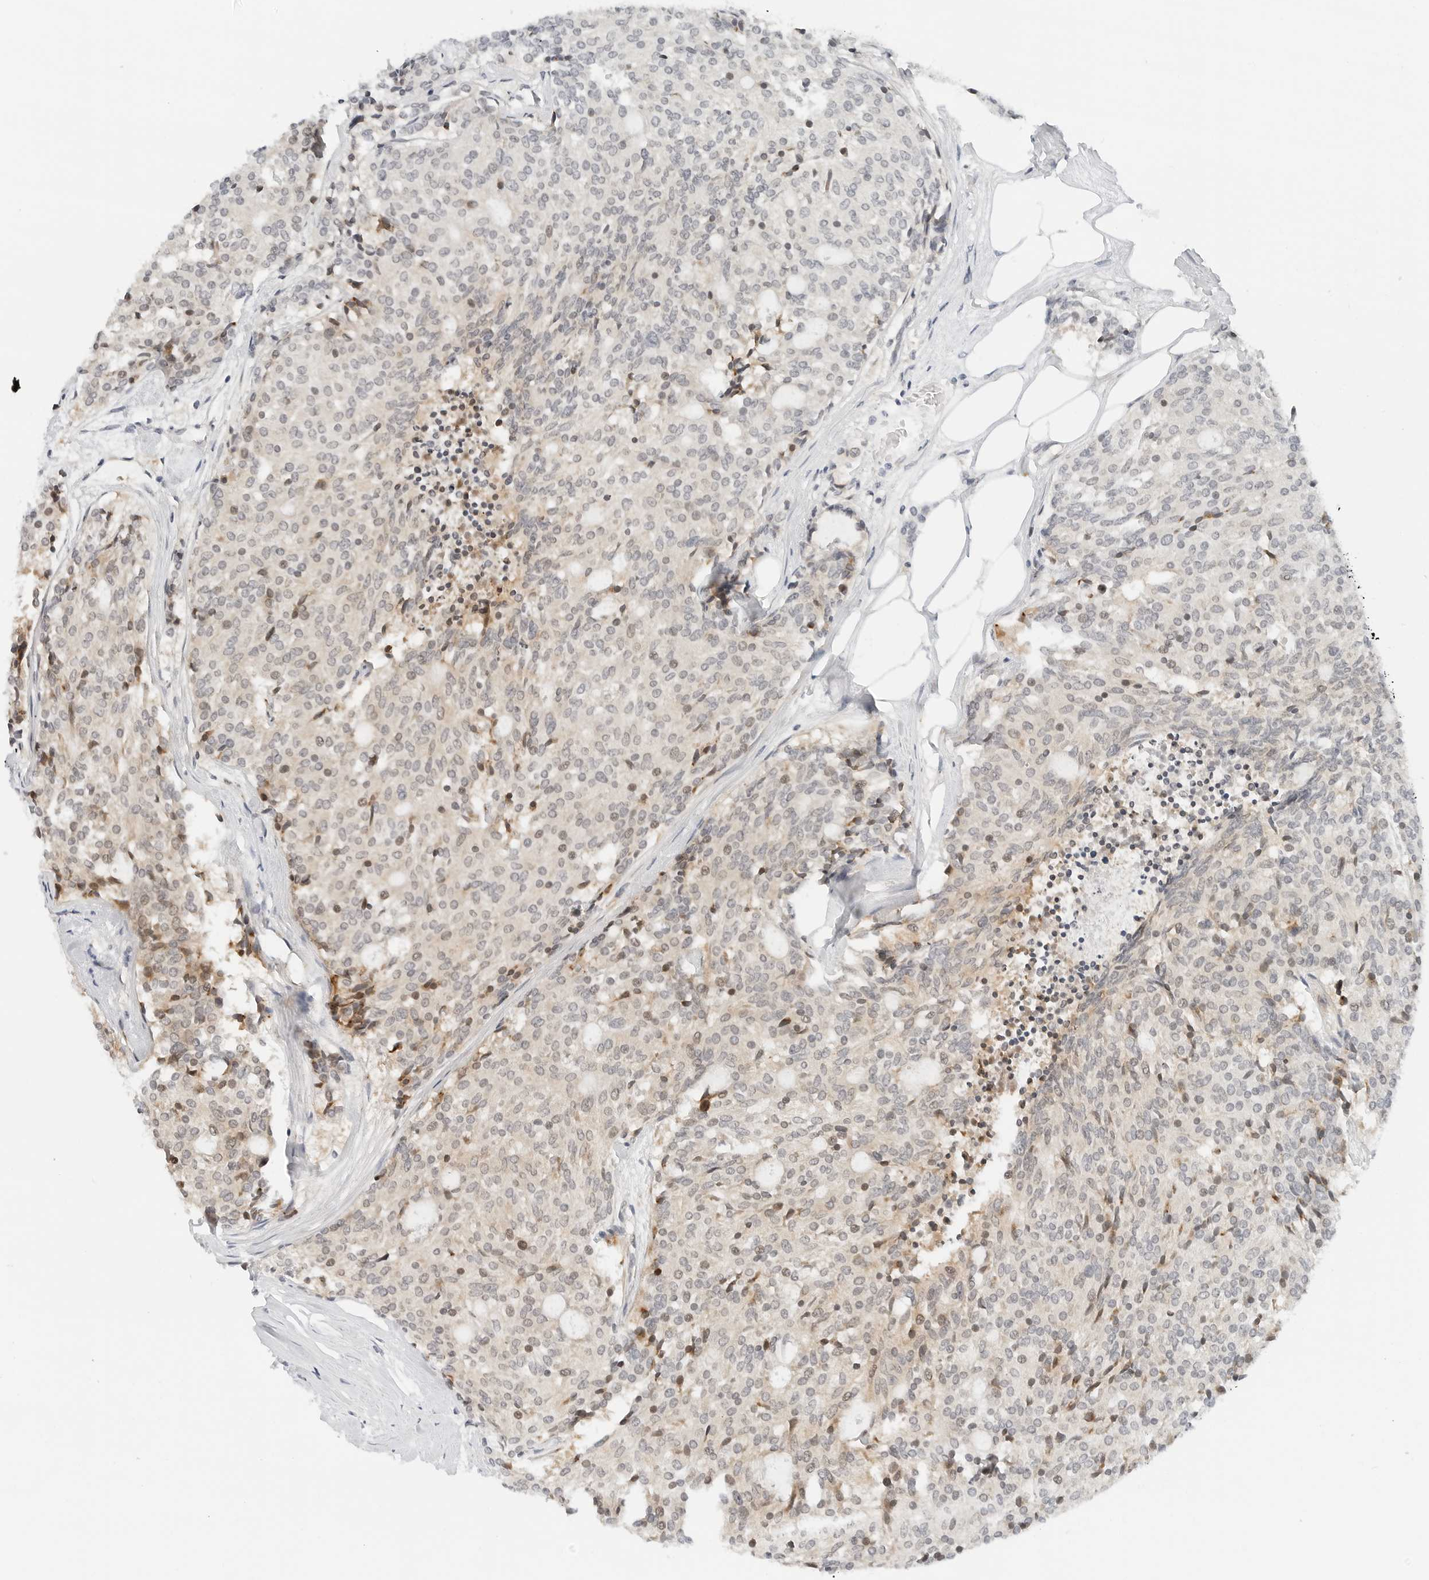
{"staining": {"intensity": "negative", "quantity": "none", "location": "none"}, "tissue": "carcinoid", "cell_type": "Tumor cells", "image_type": "cancer", "snomed": [{"axis": "morphology", "description": "Carcinoid, malignant, NOS"}, {"axis": "topography", "description": "Pancreas"}], "caption": "DAB immunohistochemical staining of carcinoid reveals no significant expression in tumor cells.", "gene": "PARP10", "patient": {"sex": "female", "age": 54}}